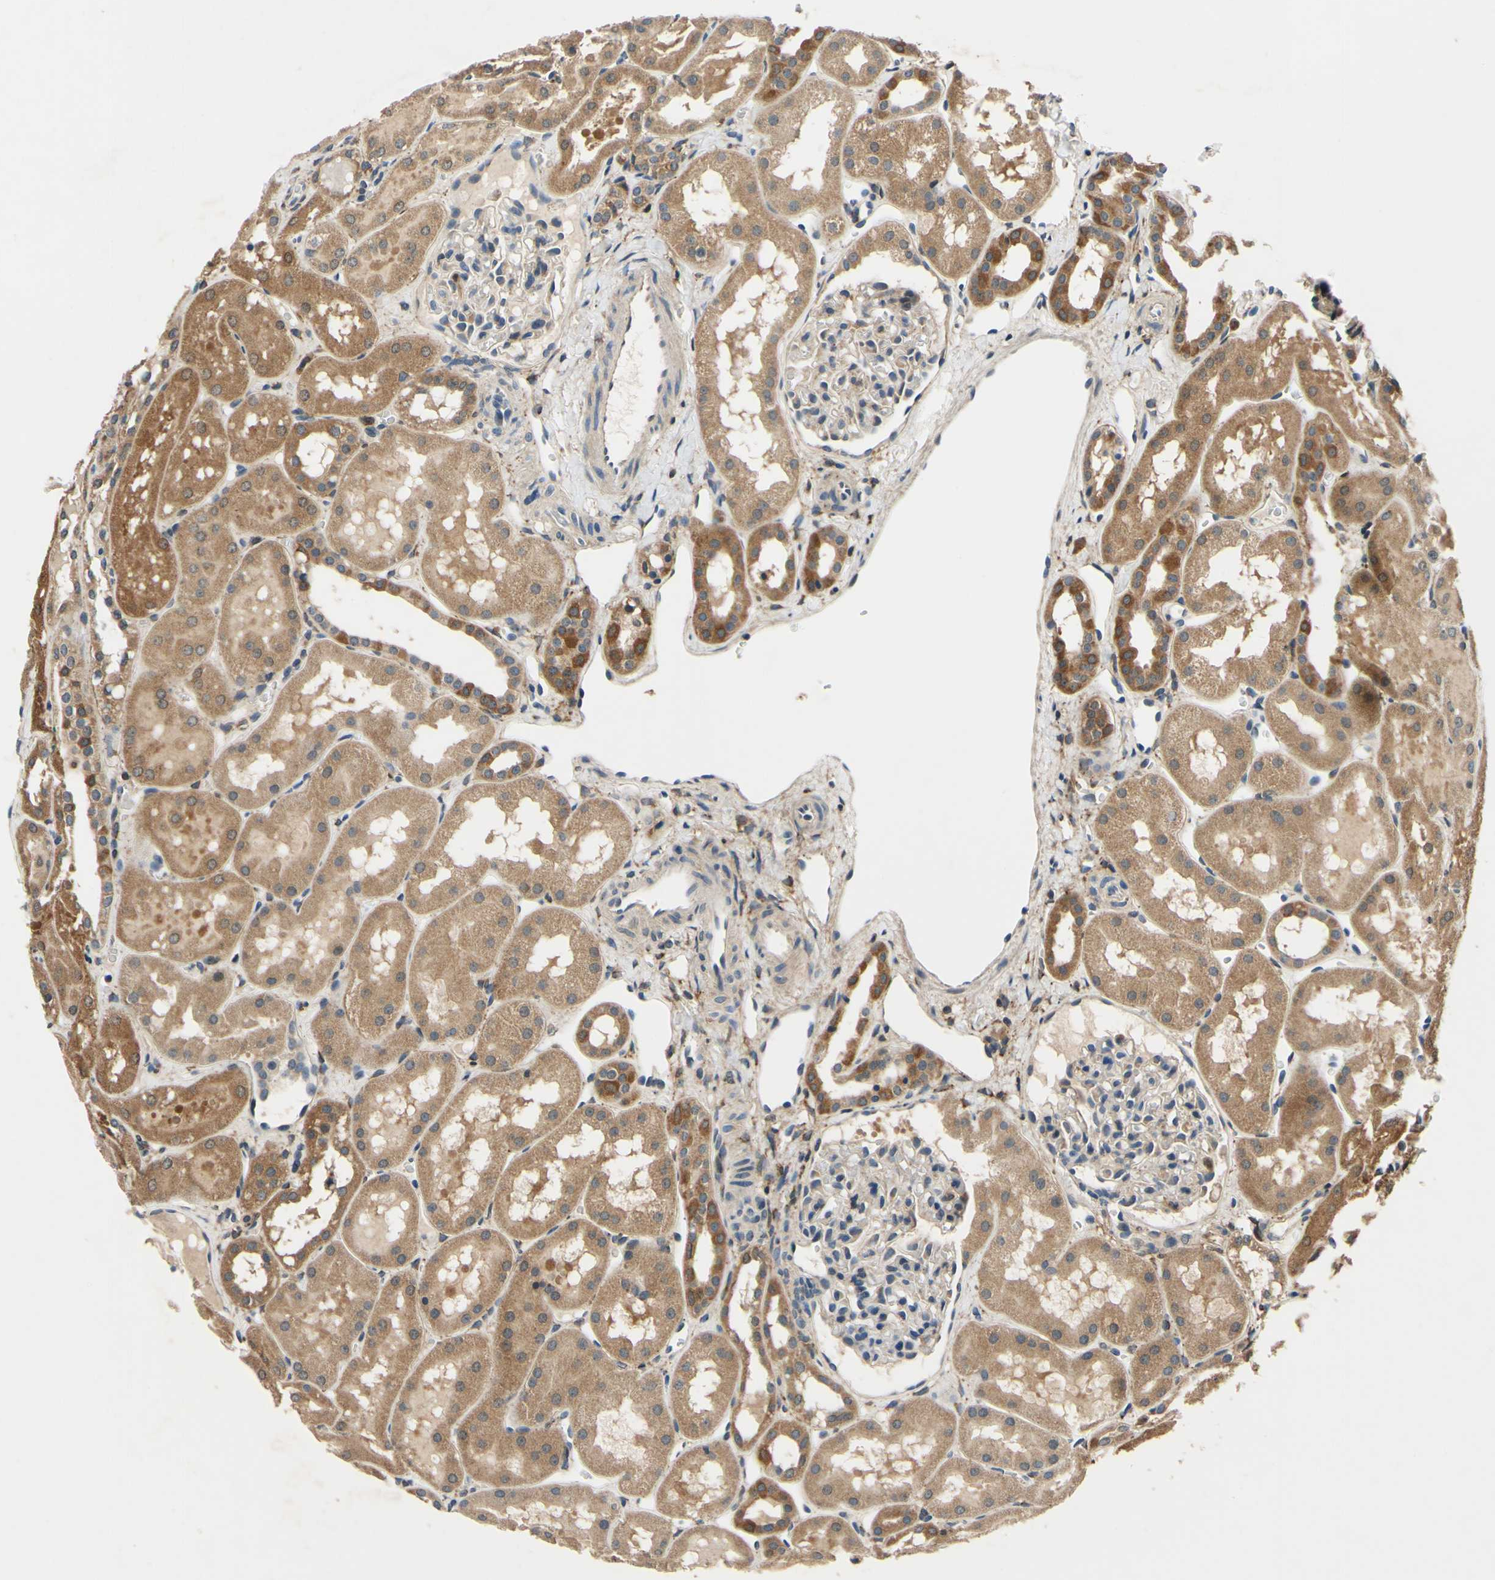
{"staining": {"intensity": "negative", "quantity": "none", "location": "none"}, "tissue": "kidney", "cell_type": "Cells in glomeruli", "image_type": "normal", "snomed": [{"axis": "morphology", "description": "Normal tissue, NOS"}, {"axis": "topography", "description": "Kidney"}, {"axis": "topography", "description": "Urinary bladder"}], "caption": "Immunohistochemistry micrograph of normal kidney: human kidney stained with DAB (3,3'-diaminobenzidine) exhibits no significant protein positivity in cells in glomeruli. (DAB IHC visualized using brightfield microscopy, high magnification).", "gene": "PLA2G4A", "patient": {"sex": "male", "age": 16}}